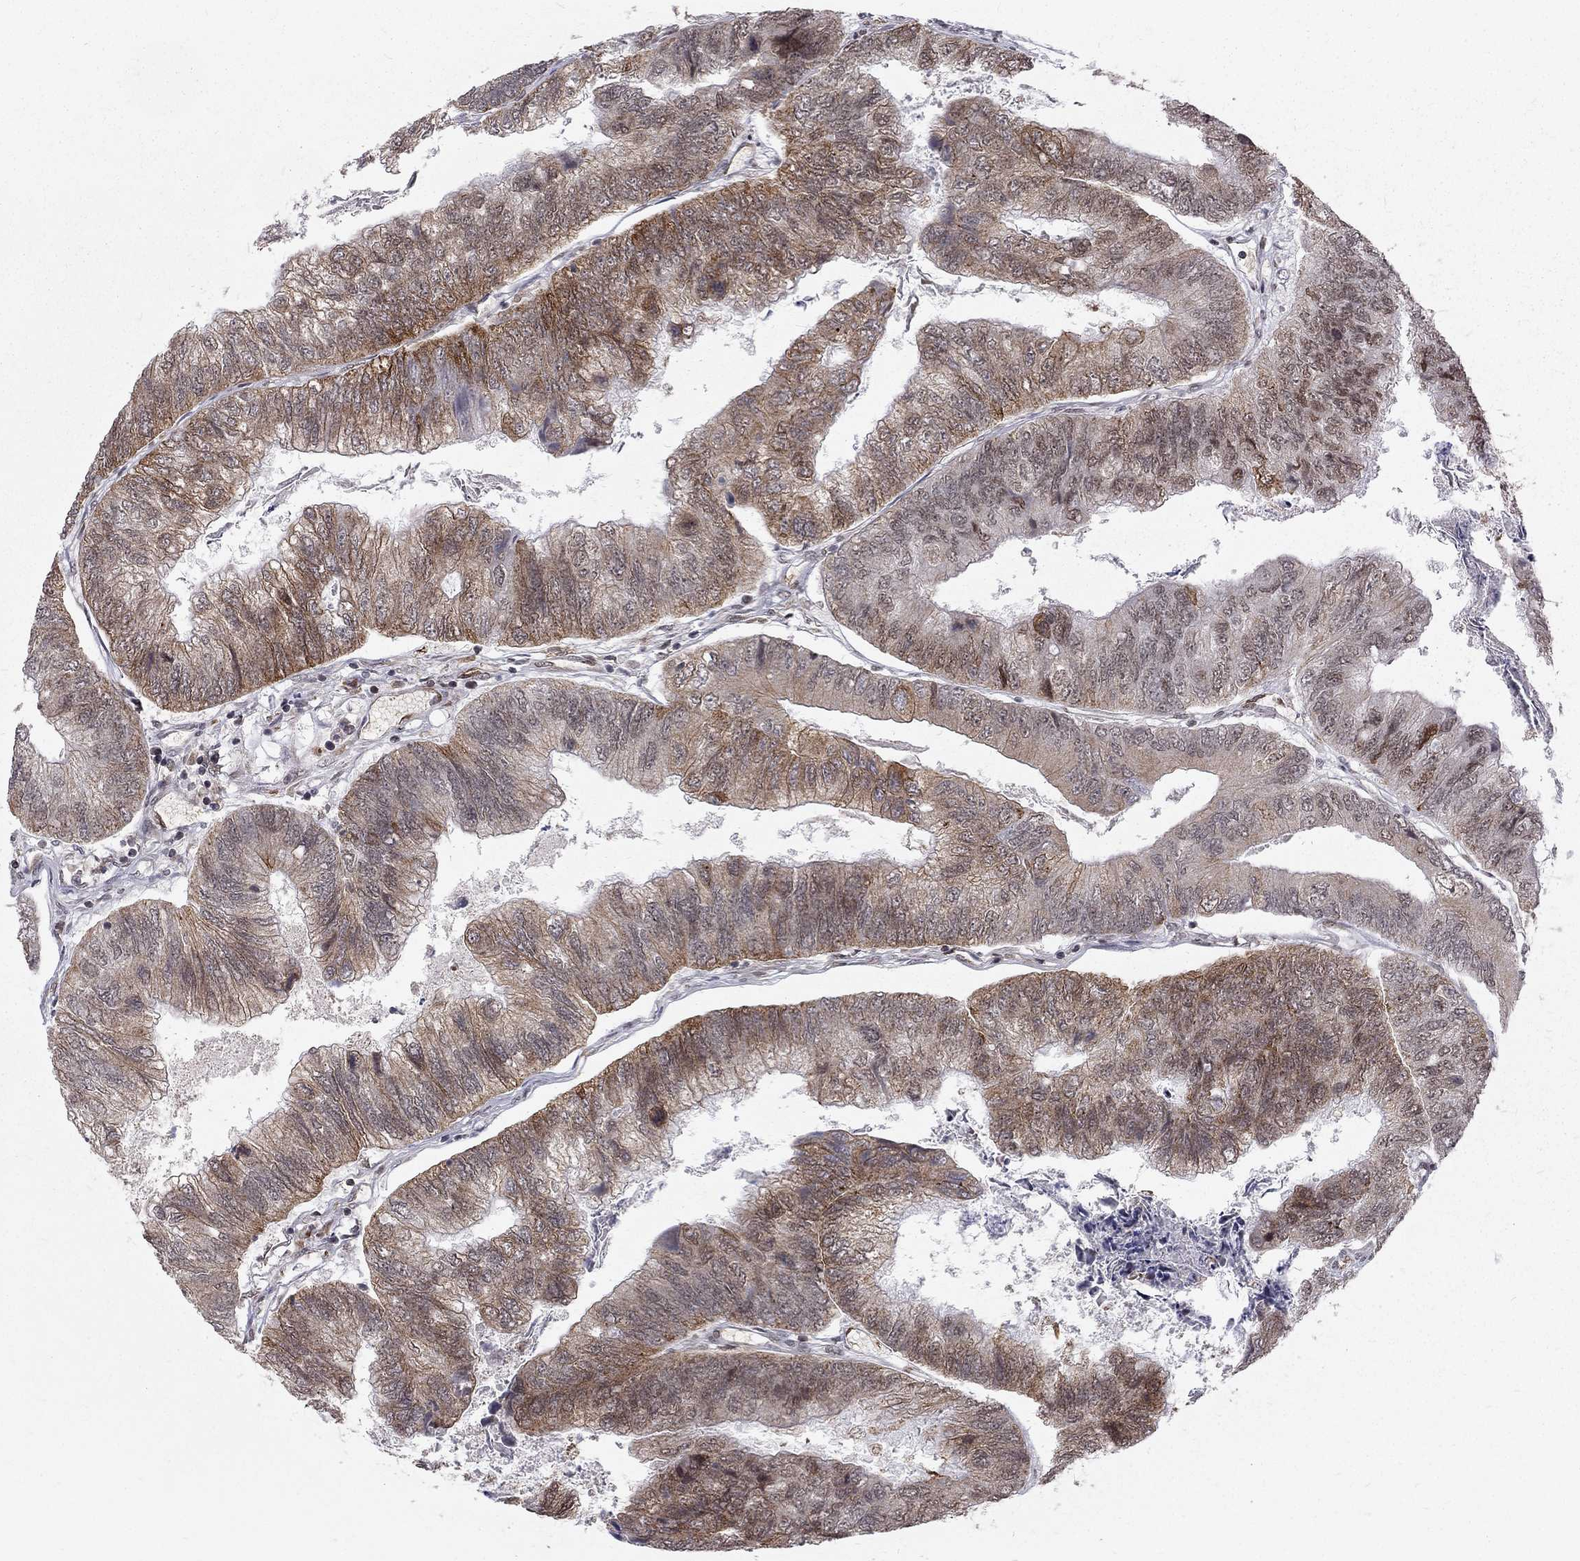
{"staining": {"intensity": "moderate", "quantity": "25%-75%", "location": "cytoplasmic/membranous"}, "tissue": "colorectal cancer", "cell_type": "Tumor cells", "image_type": "cancer", "snomed": [{"axis": "morphology", "description": "Adenocarcinoma, NOS"}, {"axis": "topography", "description": "Colon"}], "caption": "Human colorectal adenocarcinoma stained with a protein marker displays moderate staining in tumor cells.", "gene": "TCEAL1", "patient": {"sex": "female", "age": 67}}